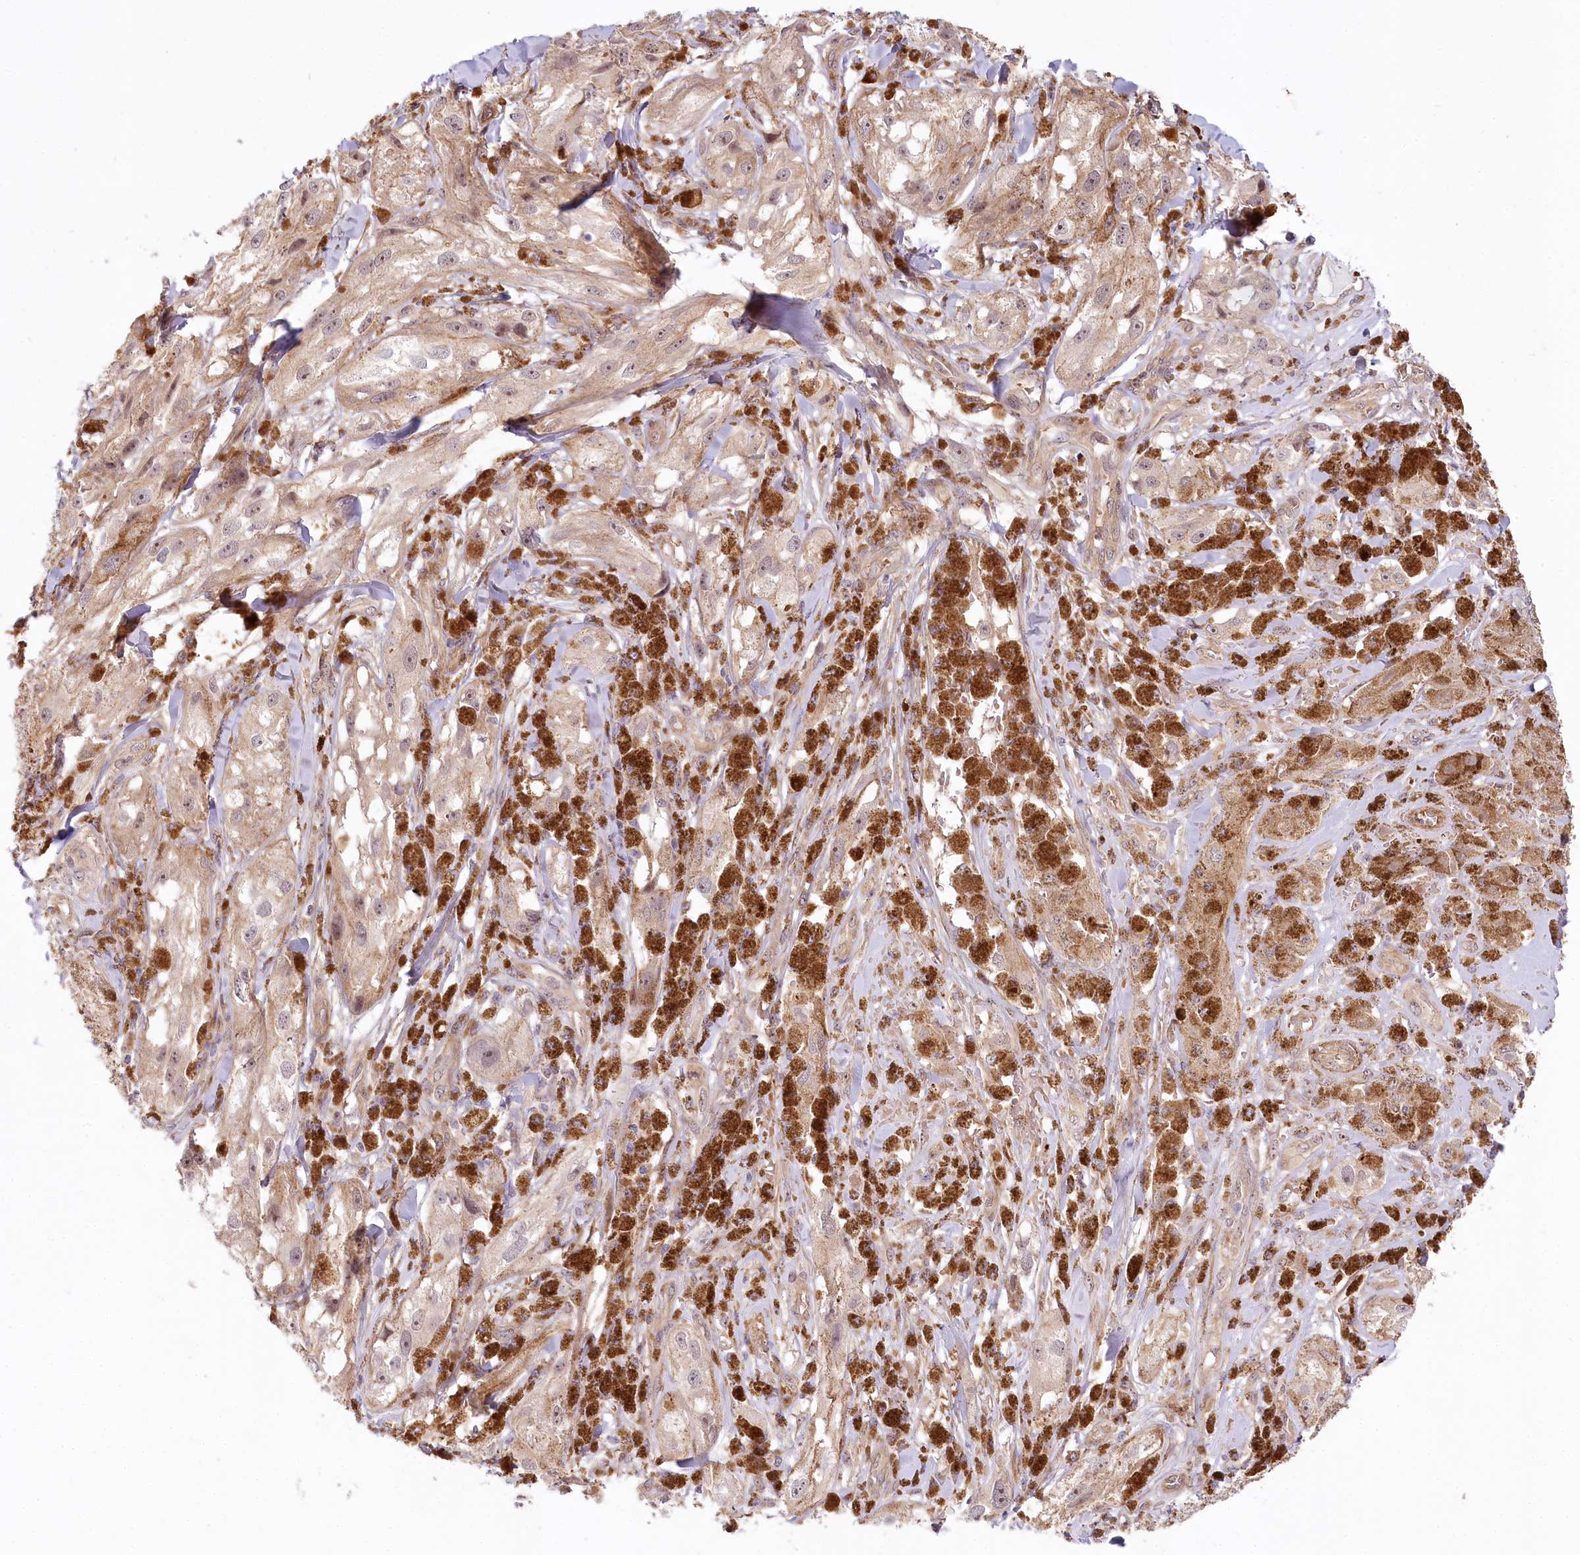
{"staining": {"intensity": "moderate", "quantity": "<25%", "location": "cytoplasmic/membranous"}, "tissue": "melanoma", "cell_type": "Tumor cells", "image_type": "cancer", "snomed": [{"axis": "morphology", "description": "Malignant melanoma, NOS"}, {"axis": "topography", "description": "Skin"}], "caption": "Brown immunohistochemical staining in melanoma demonstrates moderate cytoplasmic/membranous expression in approximately <25% of tumor cells.", "gene": "TUBGCP2", "patient": {"sex": "male", "age": 88}}